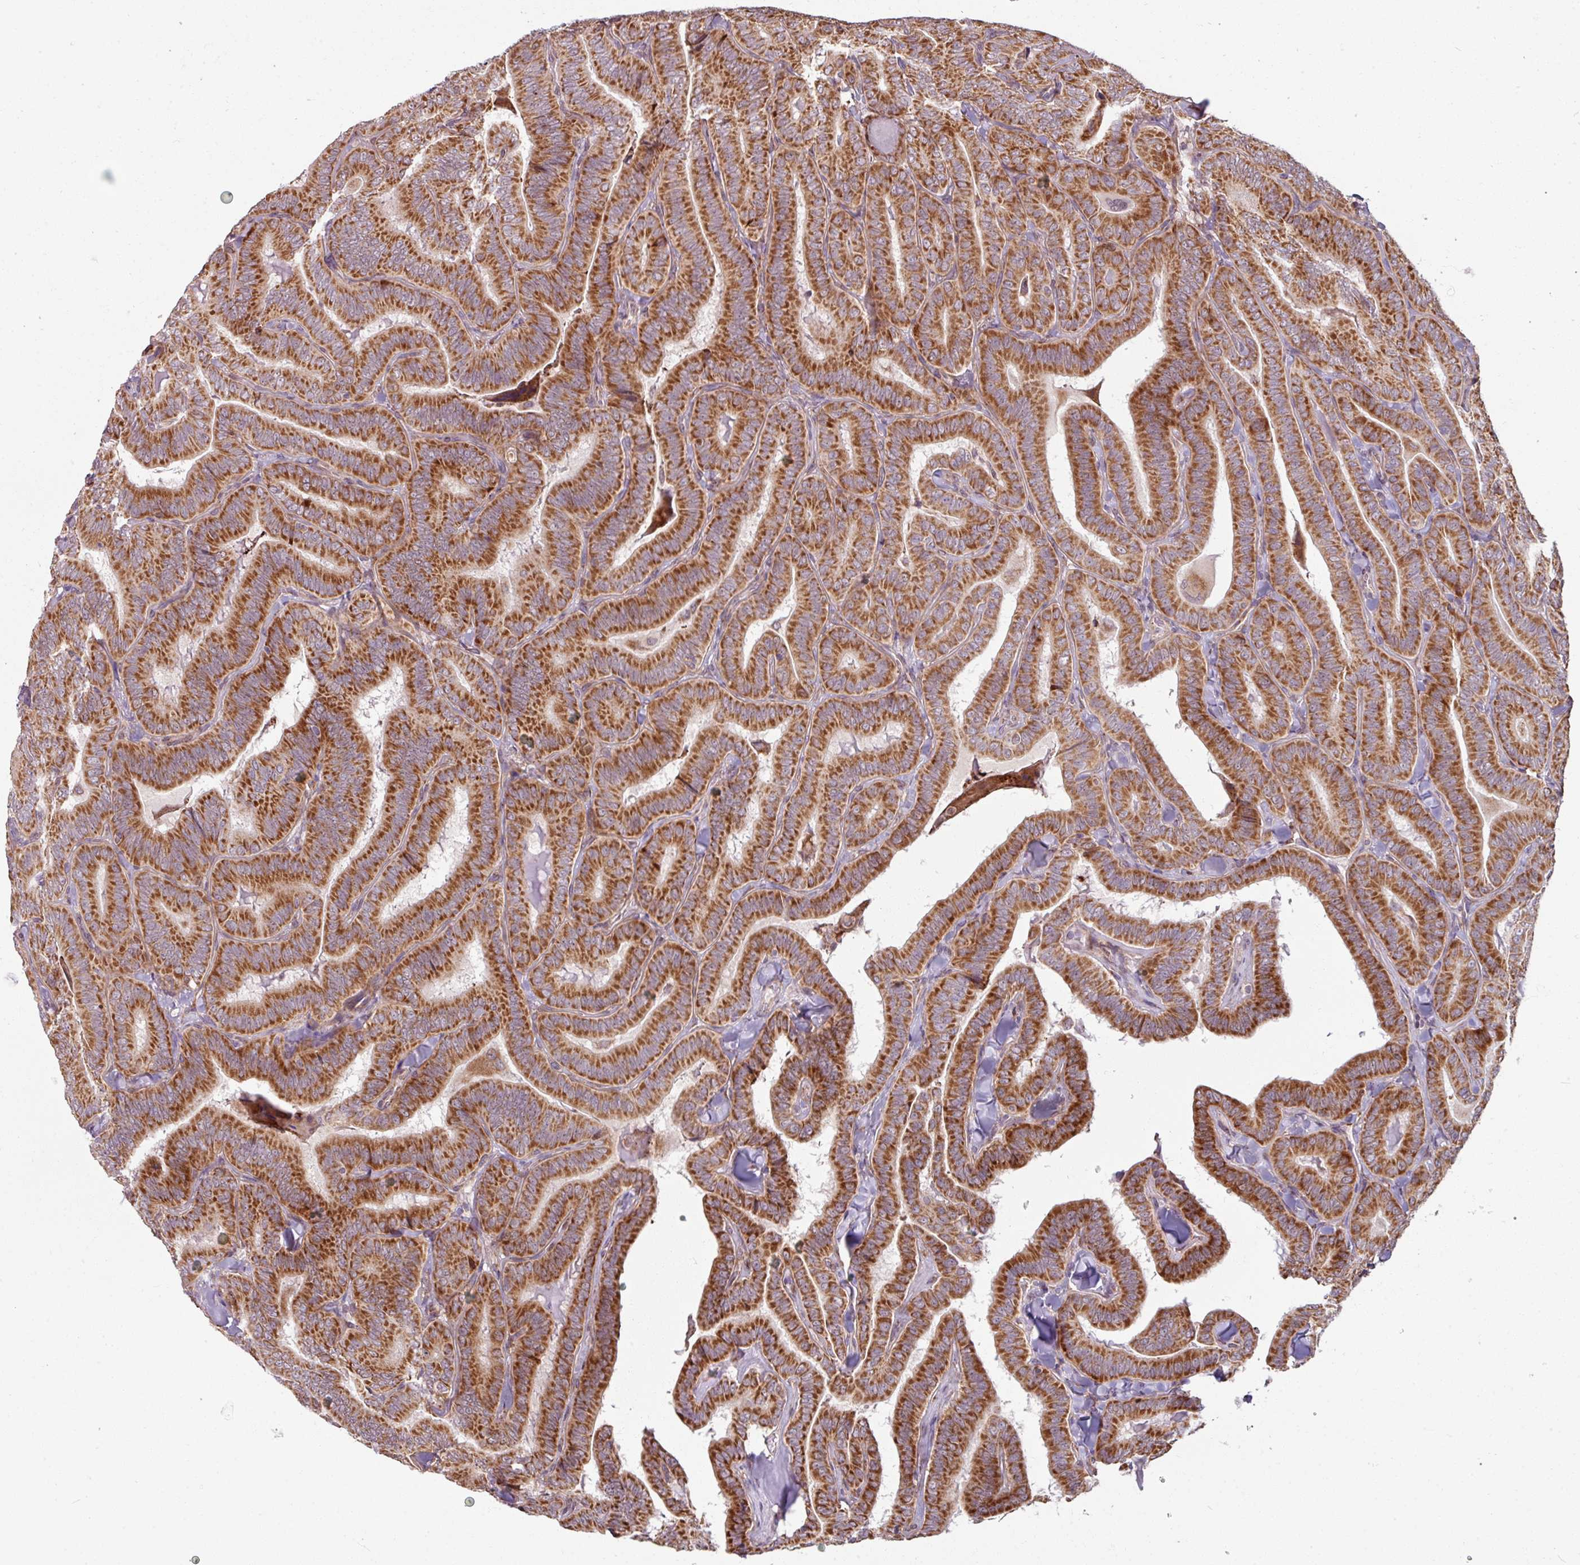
{"staining": {"intensity": "strong", "quantity": ">75%", "location": "cytoplasmic/membranous"}, "tissue": "thyroid cancer", "cell_type": "Tumor cells", "image_type": "cancer", "snomed": [{"axis": "morphology", "description": "Papillary adenocarcinoma, NOS"}, {"axis": "topography", "description": "Thyroid gland"}], "caption": "Tumor cells reveal high levels of strong cytoplasmic/membranous positivity in approximately >75% of cells in human thyroid papillary adenocarcinoma.", "gene": "MAGT1", "patient": {"sex": "male", "age": 61}}